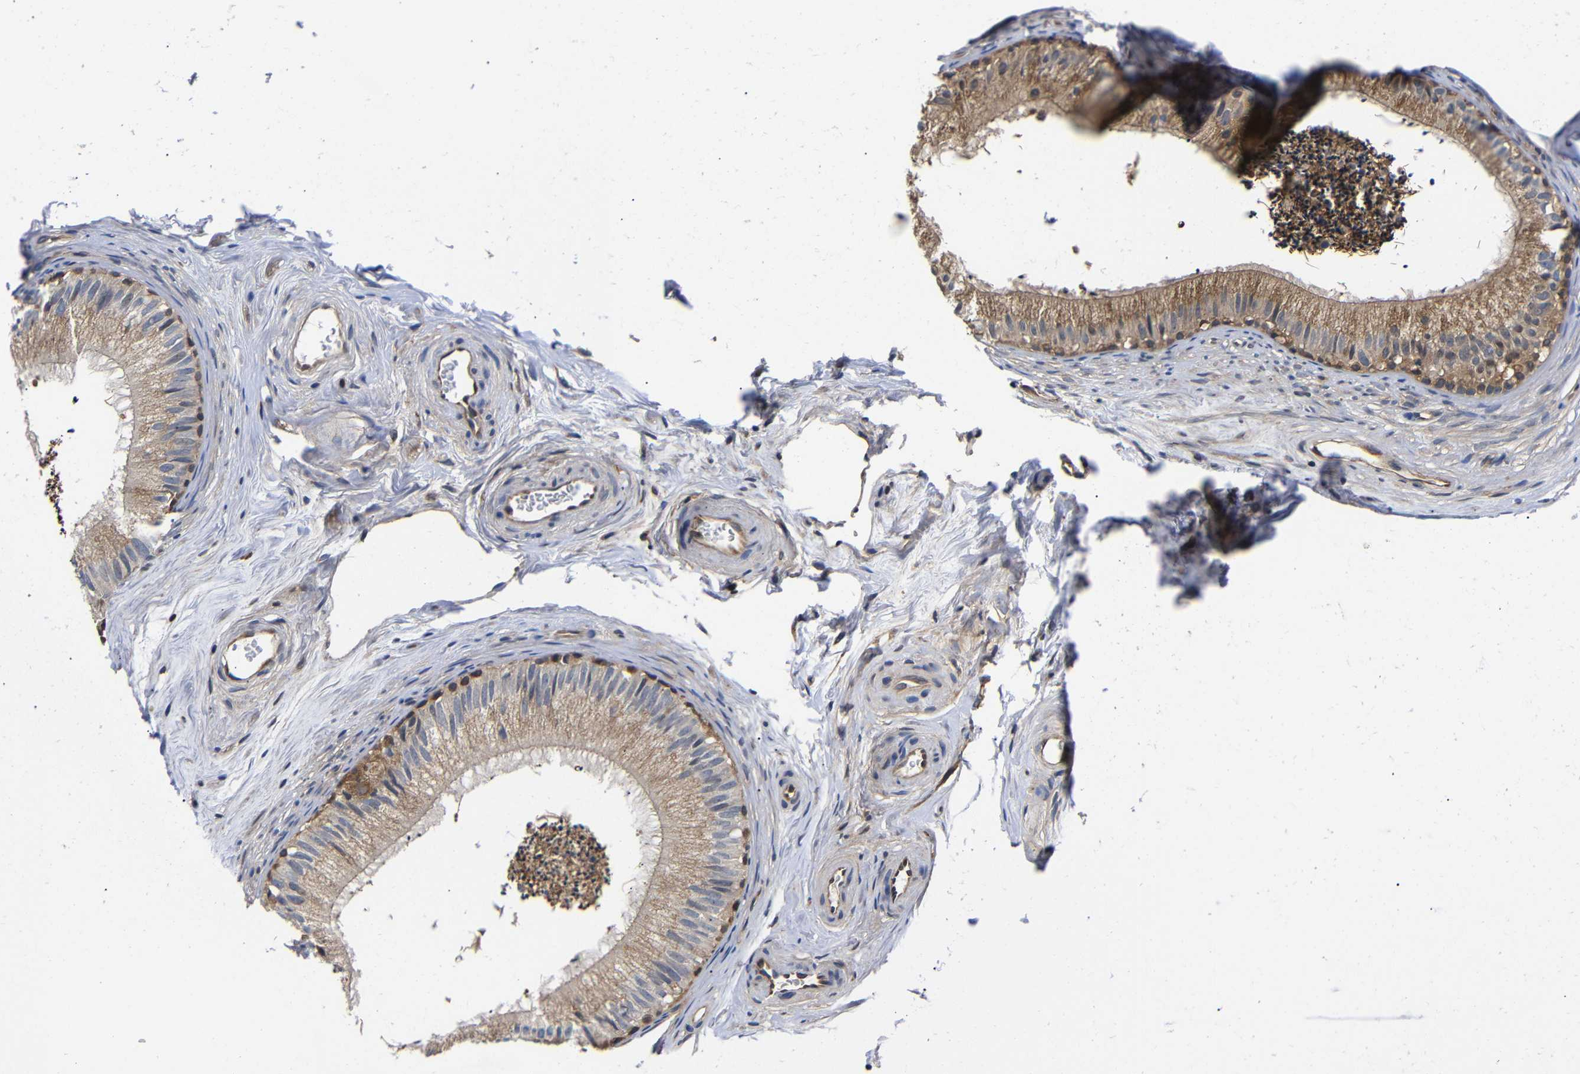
{"staining": {"intensity": "moderate", "quantity": ">75%", "location": "cytoplasmic/membranous"}, "tissue": "epididymis", "cell_type": "Glandular cells", "image_type": "normal", "snomed": [{"axis": "morphology", "description": "Normal tissue, NOS"}, {"axis": "topography", "description": "Epididymis"}], "caption": "An image of epididymis stained for a protein displays moderate cytoplasmic/membranous brown staining in glandular cells. (DAB IHC, brown staining for protein, blue staining for nuclei).", "gene": "LRRCC1", "patient": {"sex": "male", "age": 56}}